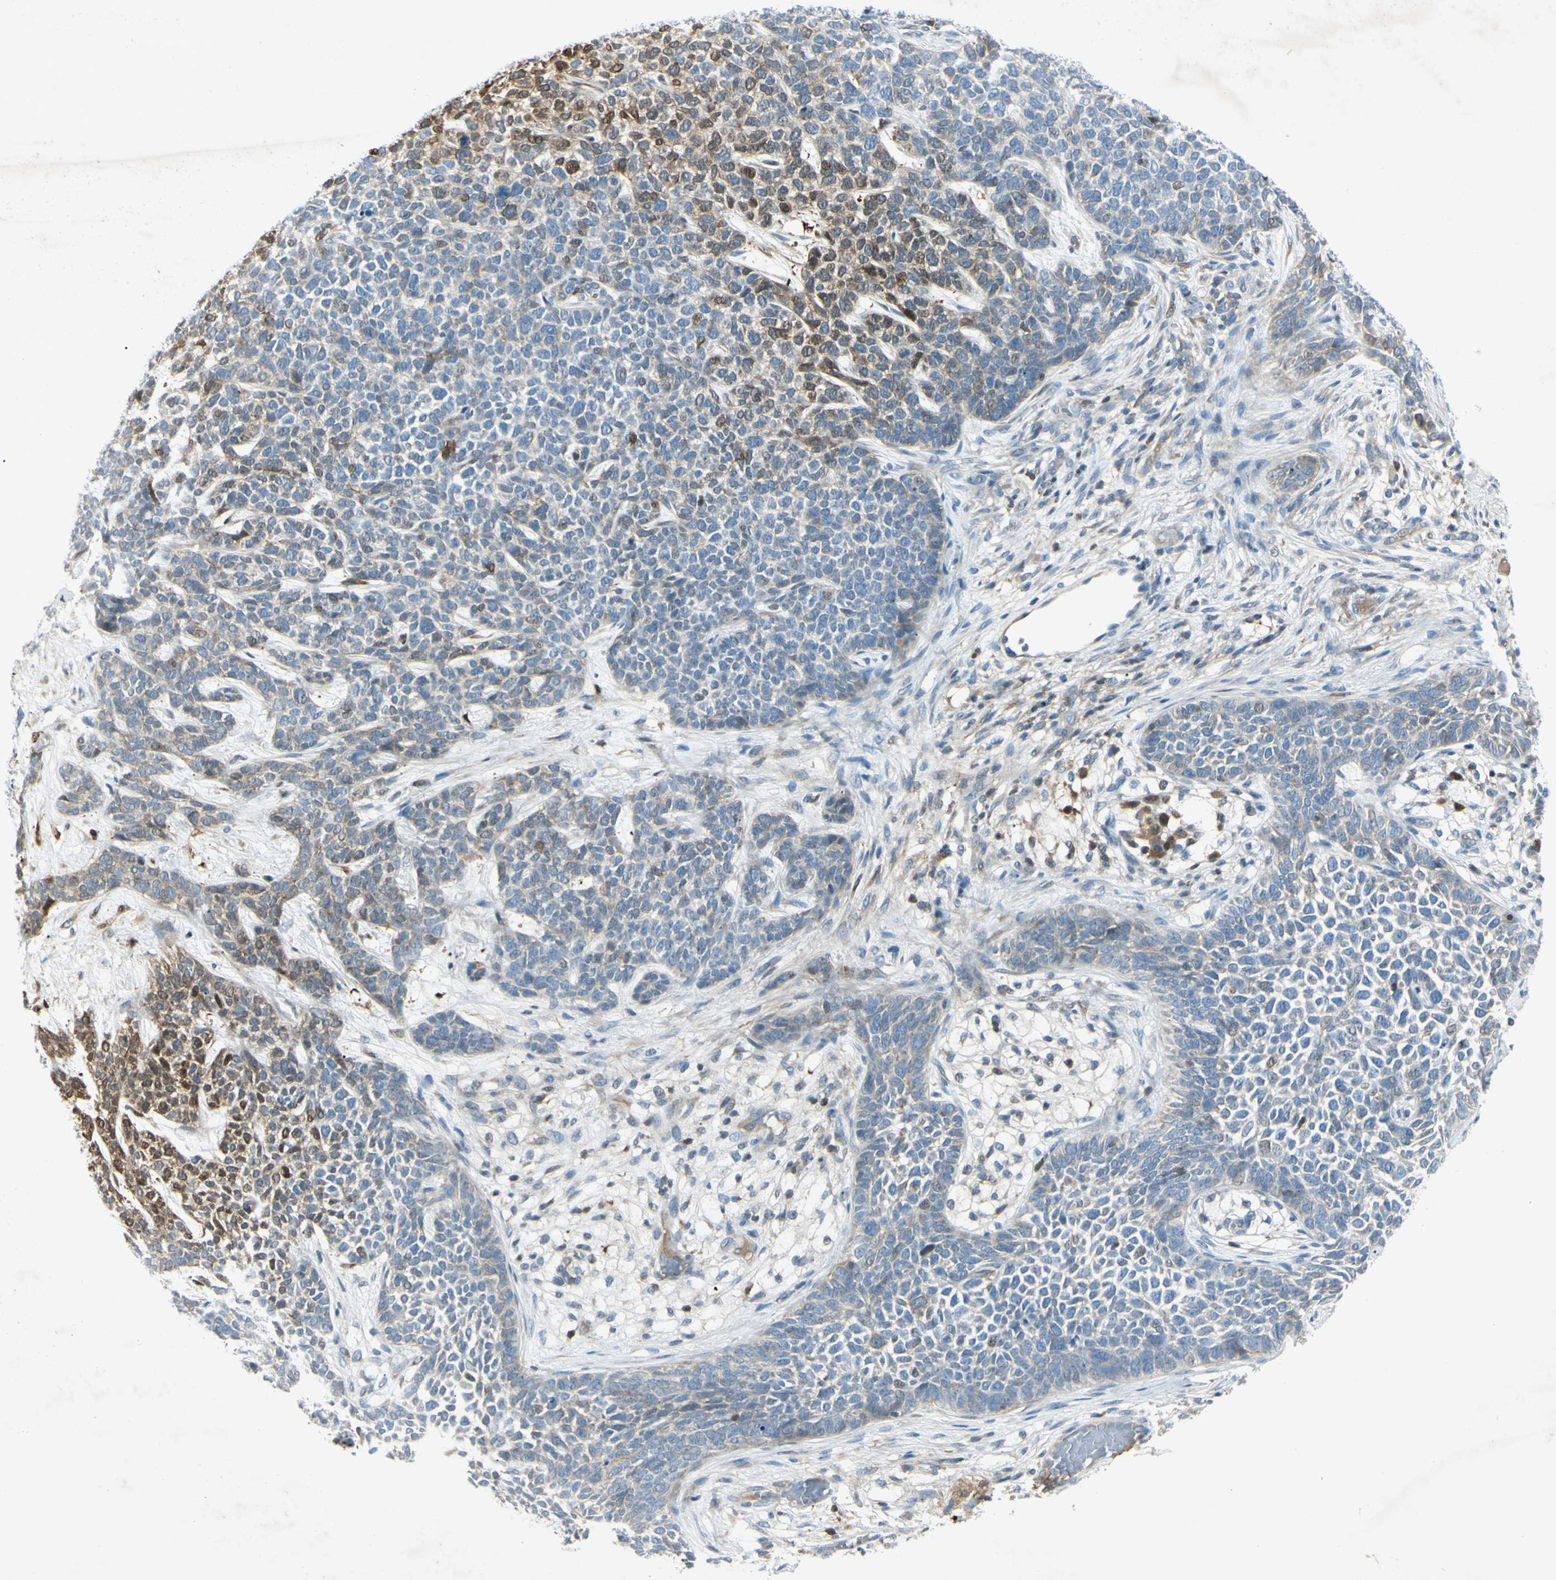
{"staining": {"intensity": "moderate", "quantity": "<25%", "location": "cytoplasmic/membranous"}, "tissue": "skin cancer", "cell_type": "Tumor cells", "image_type": "cancer", "snomed": [{"axis": "morphology", "description": "Basal cell carcinoma"}, {"axis": "topography", "description": "Skin"}], "caption": "Immunohistochemistry image of skin basal cell carcinoma stained for a protein (brown), which displays low levels of moderate cytoplasmic/membranous staining in about <25% of tumor cells.", "gene": "C1orf159", "patient": {"sex": "female", "age": 84}}